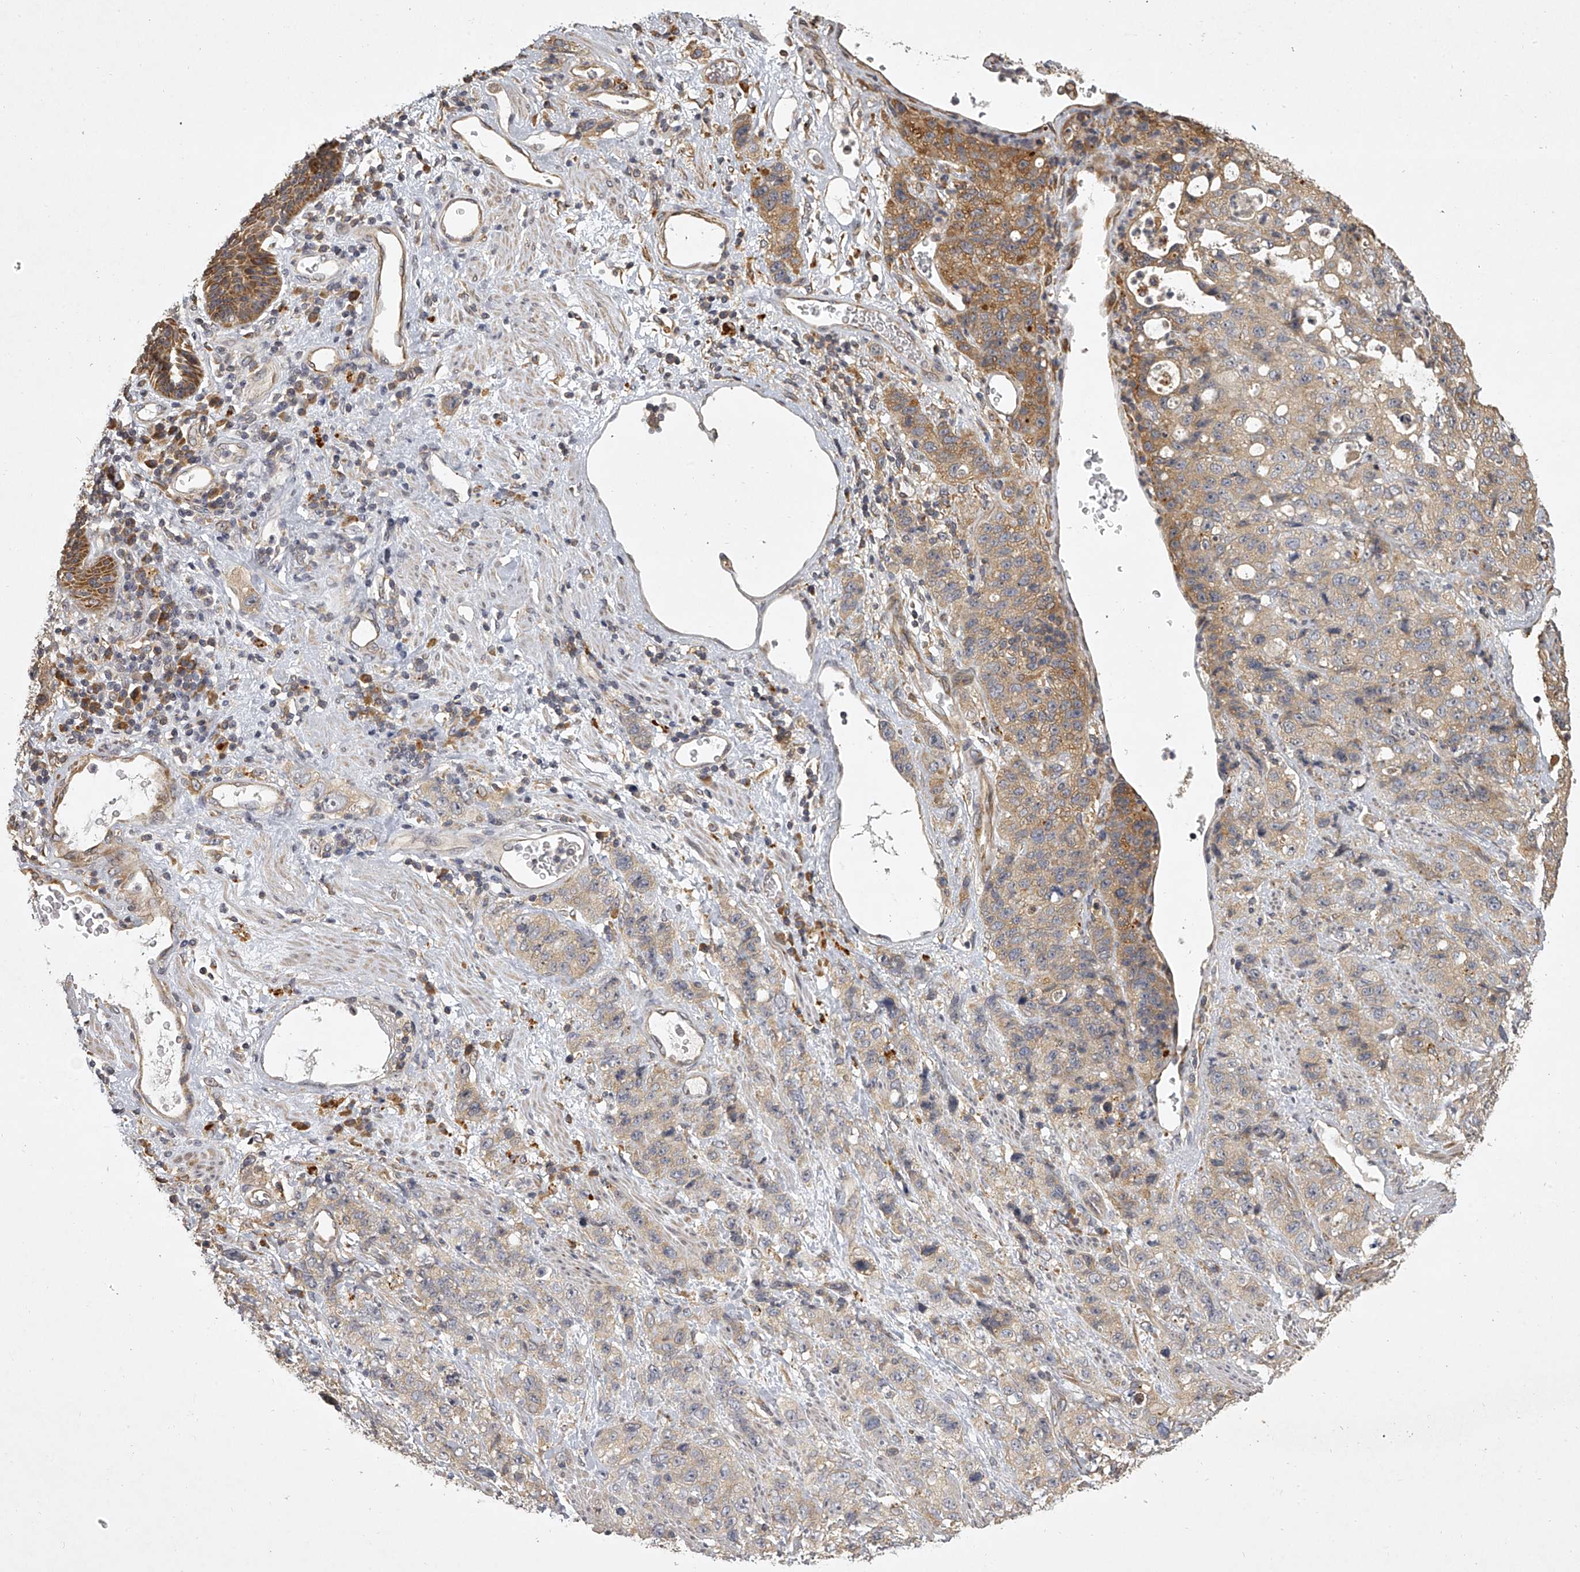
{"staining": {"intensity": "moderate", "quantity": "25%-75%", "location": "cytoplasmic/membranous"}, "tissue": "stomach cancer", "cell_type": "Tumor cells", "image_type": "cancer", "snomed": [{"axis": "morphology", "description": "Adenocarcinoma, NOS"}, {"axis": "topography", "description": "Stomach"}], "caption": "IHC histopathology image of neoplastic tissue: human adenocarcinoma (stomach) stained using IHC demonstrates medium levels of moderate protein expression localized specifically in the cytoplasmic/membranous of tumor cells, appearing as a cytoplasmic/membranous brown color.", "gene": "DOCK9", "patient": {"sex": "male", "age": 48}}